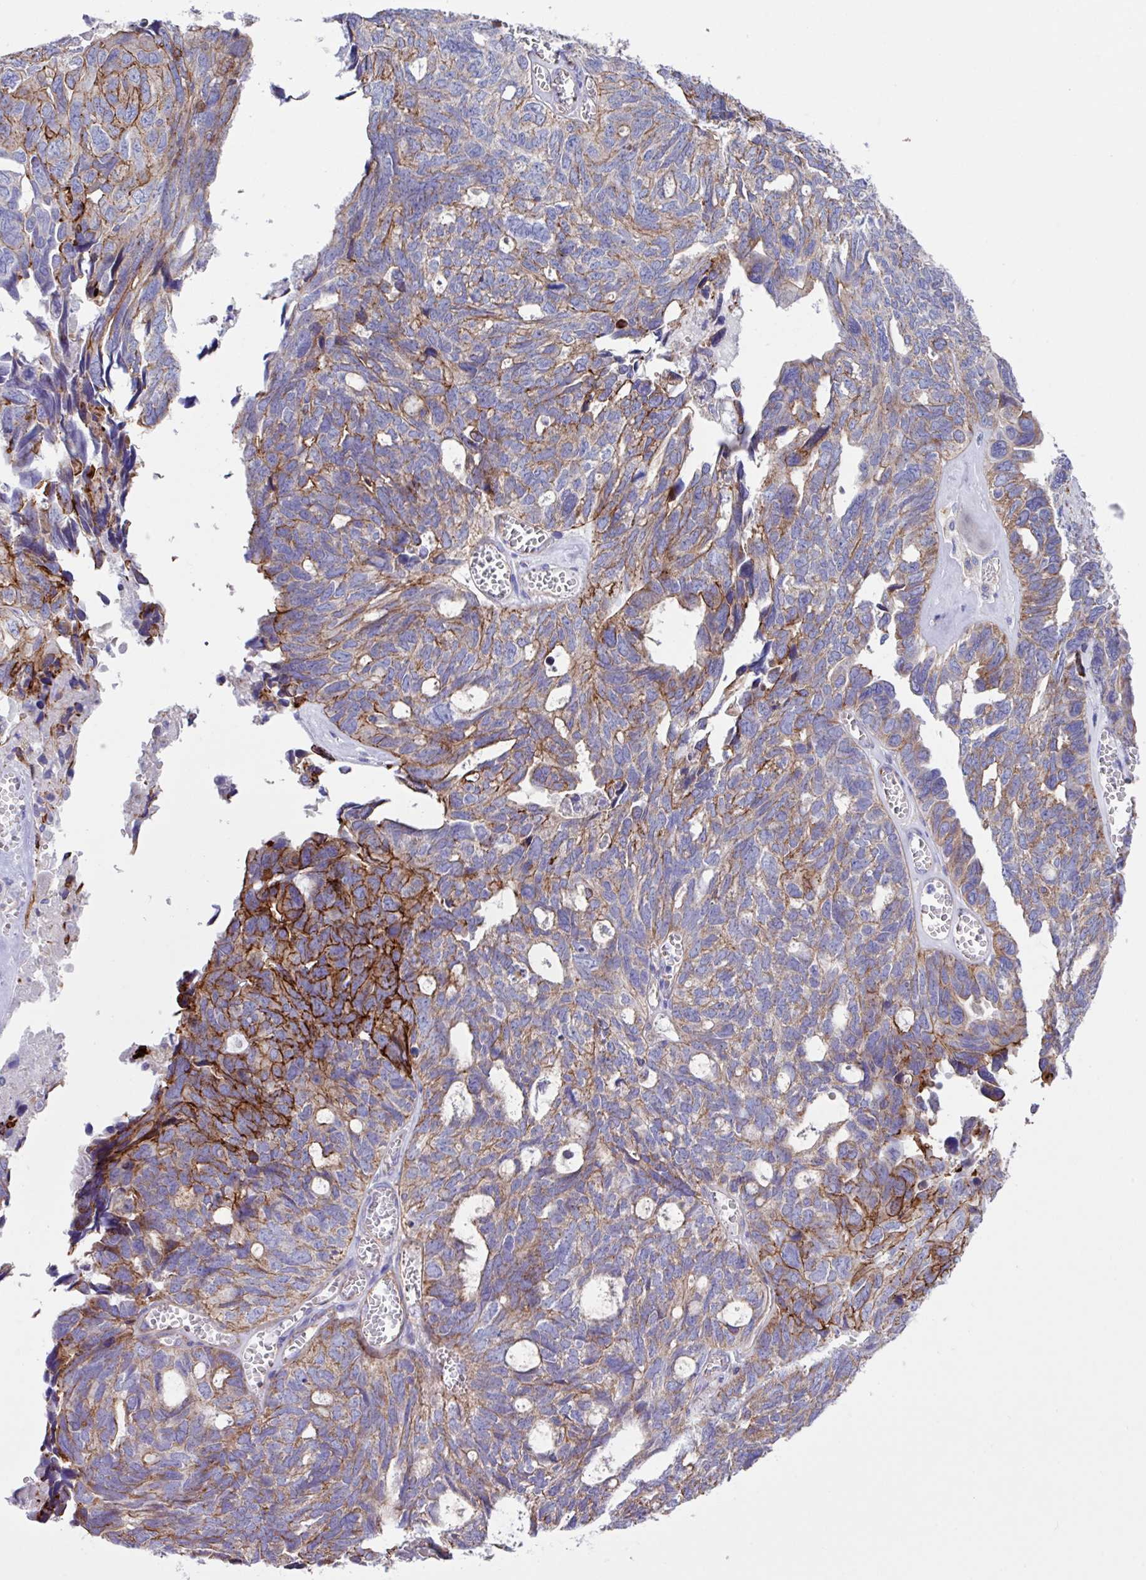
{"staining": {"intensity": "strong", "quantity": "<25%", "location": "cytoplasmic/membranous"}, "tissue": "ovarian cancer", "cell_type": "Tumor cells", "image_type": "cancer", "snomed": [{"axis": "morphology", "description": "Cystadenocarcinoma, serous, NOS"}, {"axis": "topography", "description": "Ovary"}], "caption": "Ovarian cancer (serous cystadenocarcinoma) stained with IHC reveals strong cytoplasmic/membranous positivity in about <25% of tumor cells.", "gene": "OTULIN", "patient": {"sex": "female", "age": 79}}